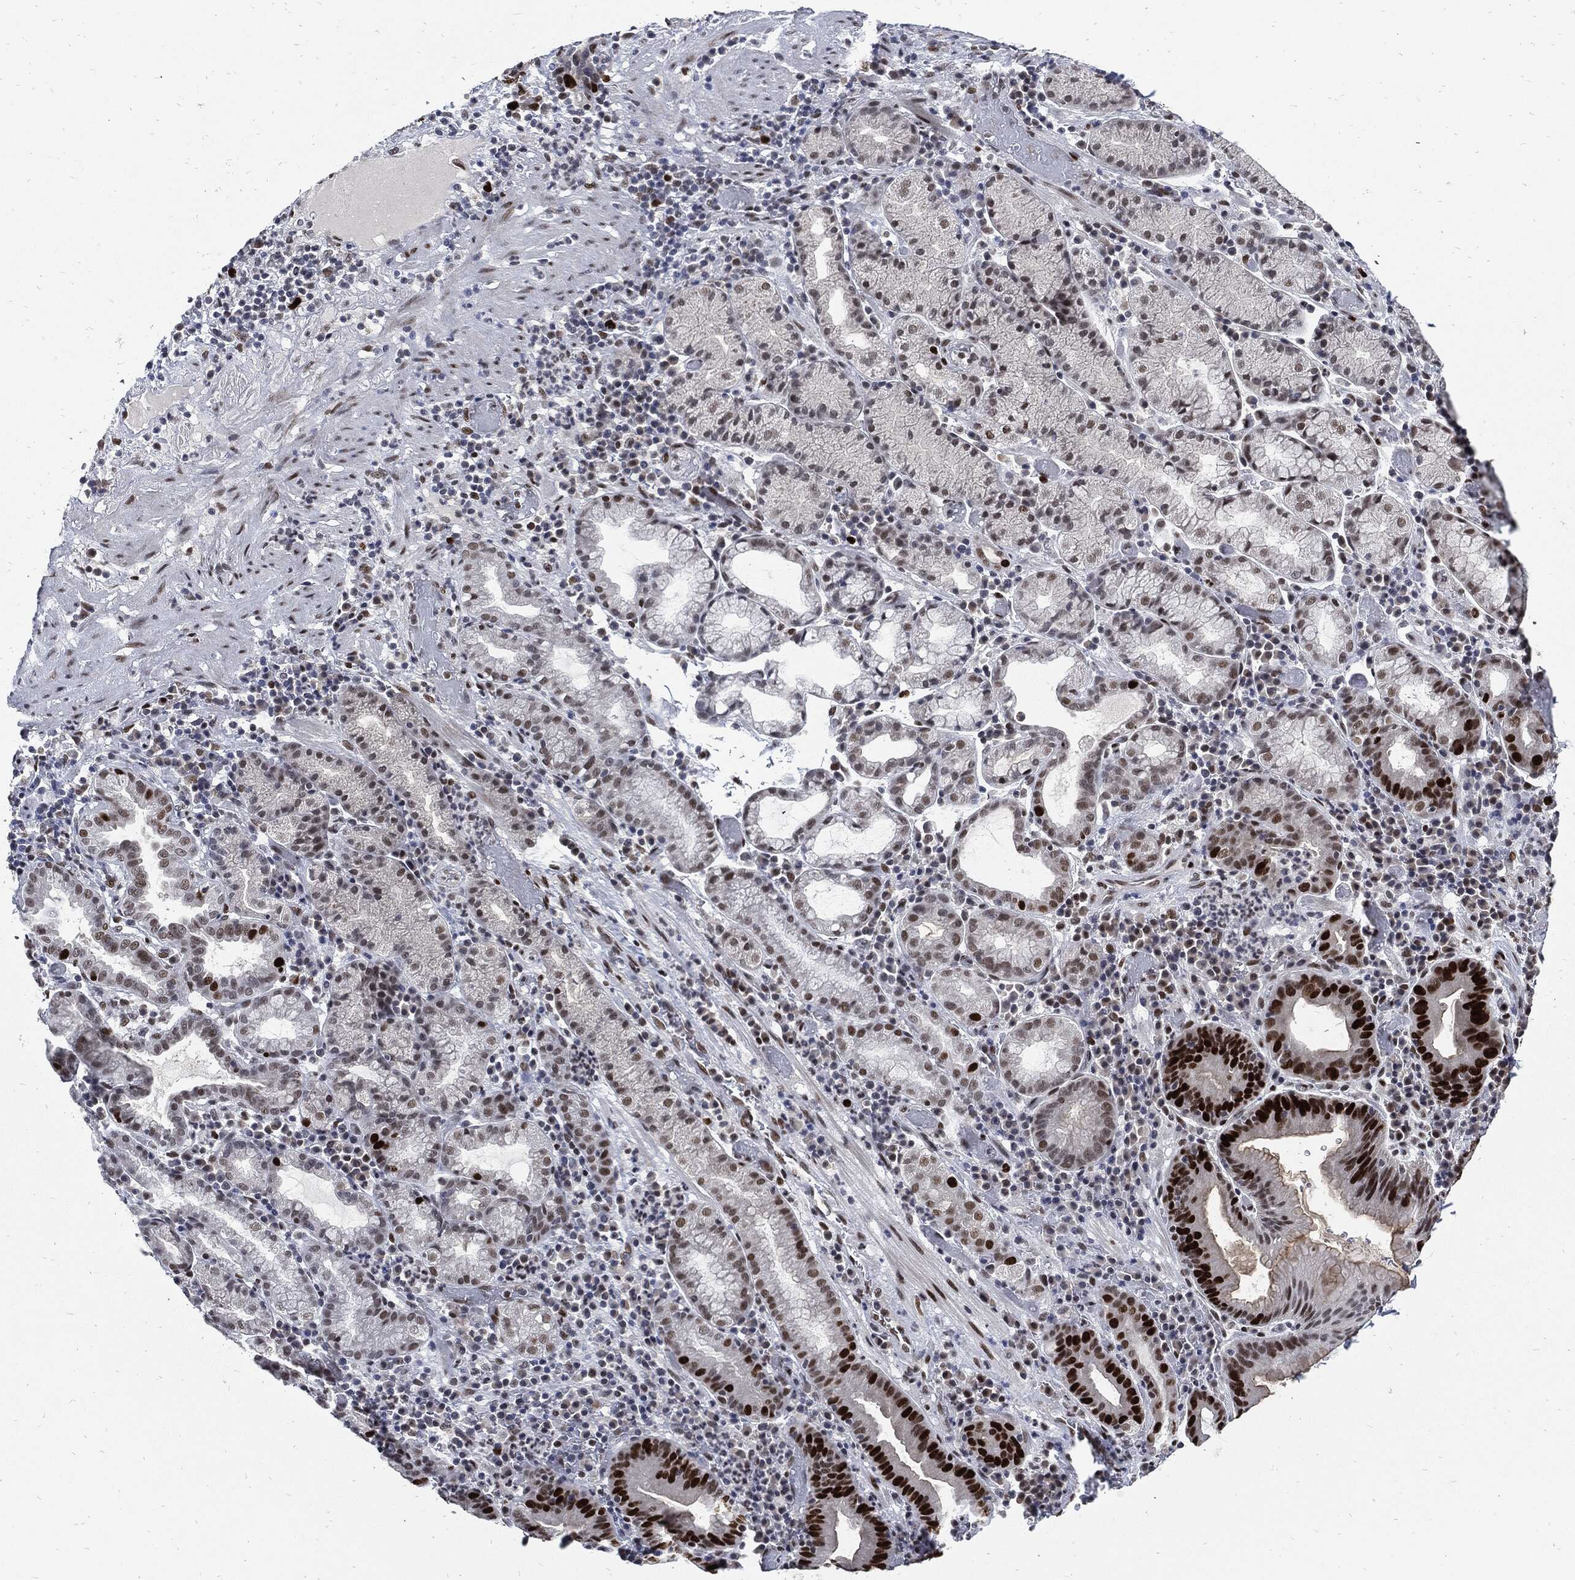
{"staining": {"intensity": "strong", "quantity": "25%-75%", "location": "nuclear"}, "tissue": "stomach cancer", "cell_type": "Tumor cells", "image_type": "cancer", "snomed": [{"axis": "morphology", "description": "Adenocarcinoma, NOS"}, {"axis": "topography", "description": "Stomach"}], "caption": "The immunohistochemical stain shows strong nuclear expression in tumor cells of adenocarcinoma (stomach) tissue.", "gene": "NBN", "patient": {"sex": "male", "age": 79}}